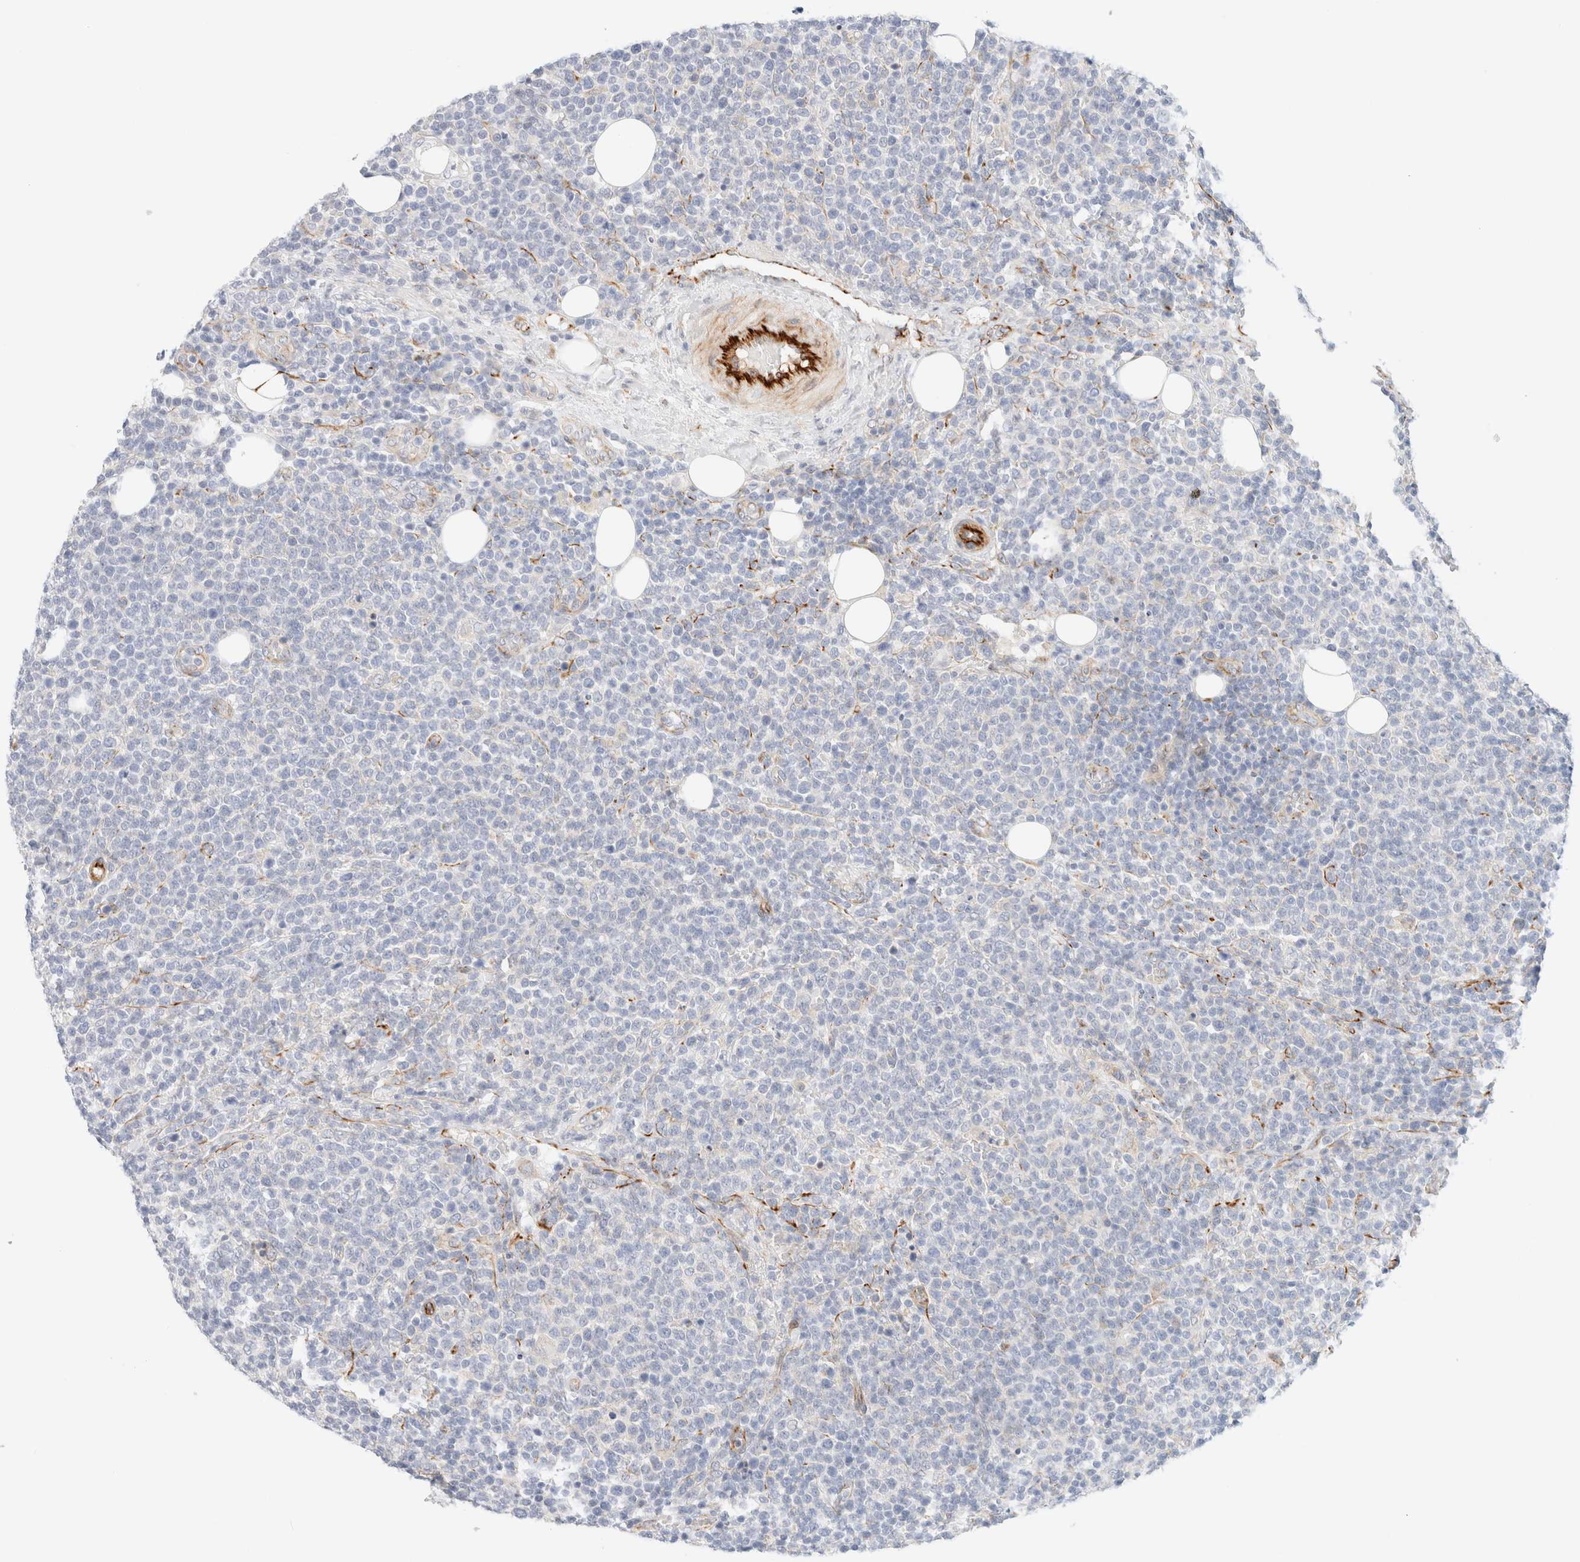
{"staining": {"intensity": "negative", "quantity": "none", "location": "none"}, "tissue": "lymphoma", "cell_type": "Tumor cells", "image_type": "cancer", "snomed": [{"axis": "morphology", "description": "Malignant lymphoma, non-Hodgkin's type, High grade"}, {"axis": "topography", "description": "Lymph node"}], "caption": "A photomicrograph of lymphoma stained for a protein displays no brown staining in tumor cells.", "gene": "SLC25A48", "patient": {"sex": "male", "age": 61}}